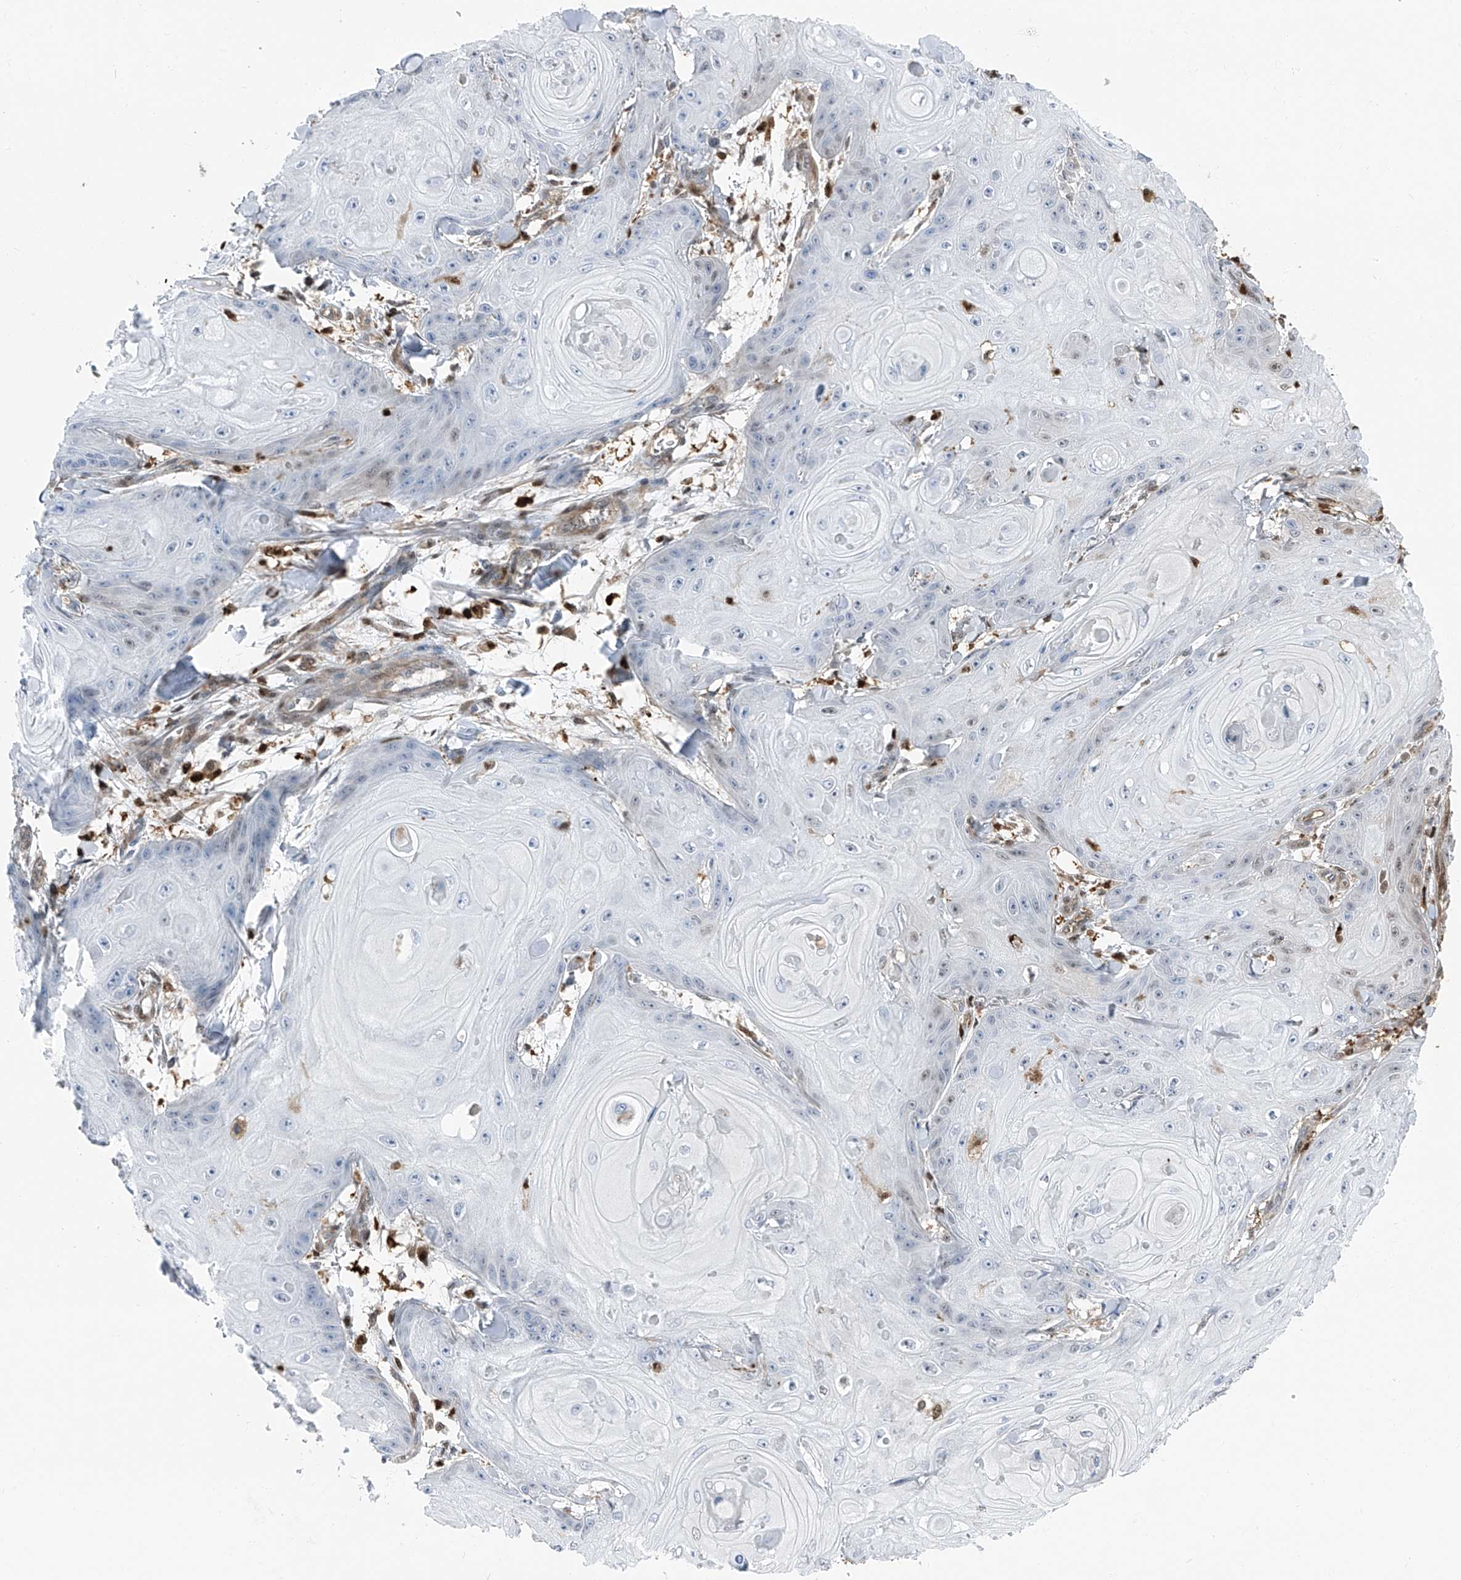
{"staining": {"intensity": "negative", "quantity": "none", "location": "none"}, "tissue": "skin cancer", "cell_type": "Tumor cells", "image_type": "cancer", "snomed": [{"axis": "morphology", "description": "Squamous cell carcinoma, NOS"}, {"axis": "topography", "description": "Skin"}], "caption": "DAB (3,3'-diaminobenzidine) immunohistochemical staining of squamous cell carcinoma (skin) shows no significant staining in tumor cells.", "gene": "PSMB10", "patient": {"sex": "male", "age": 74}}